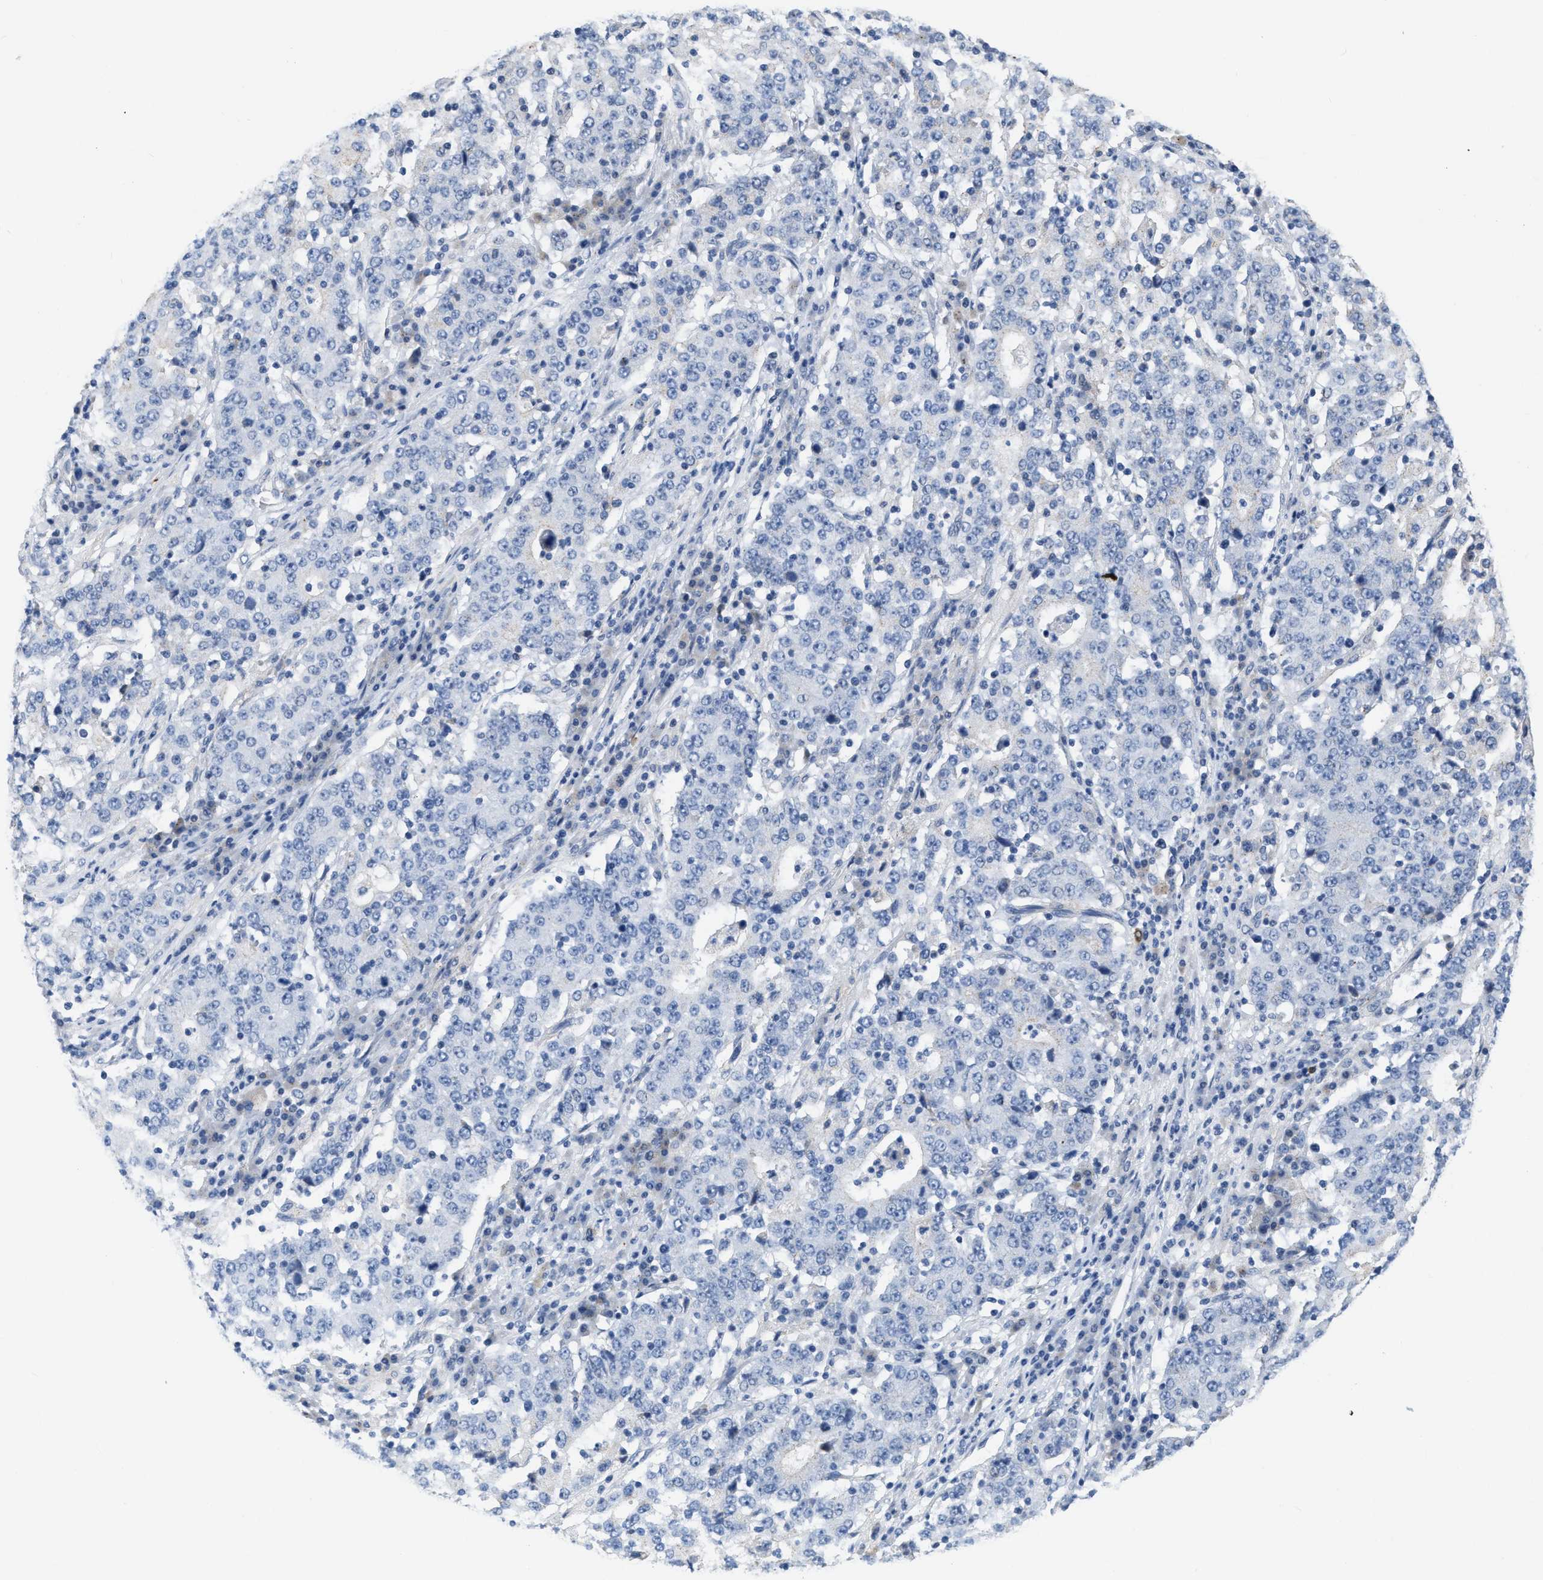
{"staining": {"intensity": "negative", "quantity": "none", "location": "none"}, "tissue": "stomach cancer", "cell_type": "Tumor cells", "image_type": "cancer", "snomed": [{"axis": "morphology", "description": "Adenocarcinoma, NOS"}, {"axis": "topography", "description": "Stomach"}], "caption": "High magnification brightfield microscopy of stomach cancer stained with DAB (3,3'-diaminobenzidine) (brown) and counterstained with hematoxylin (blue): tumor cells show no significant positivity.", "gene": "CRYM", "patient": {"sex": "male", "age": 59}}